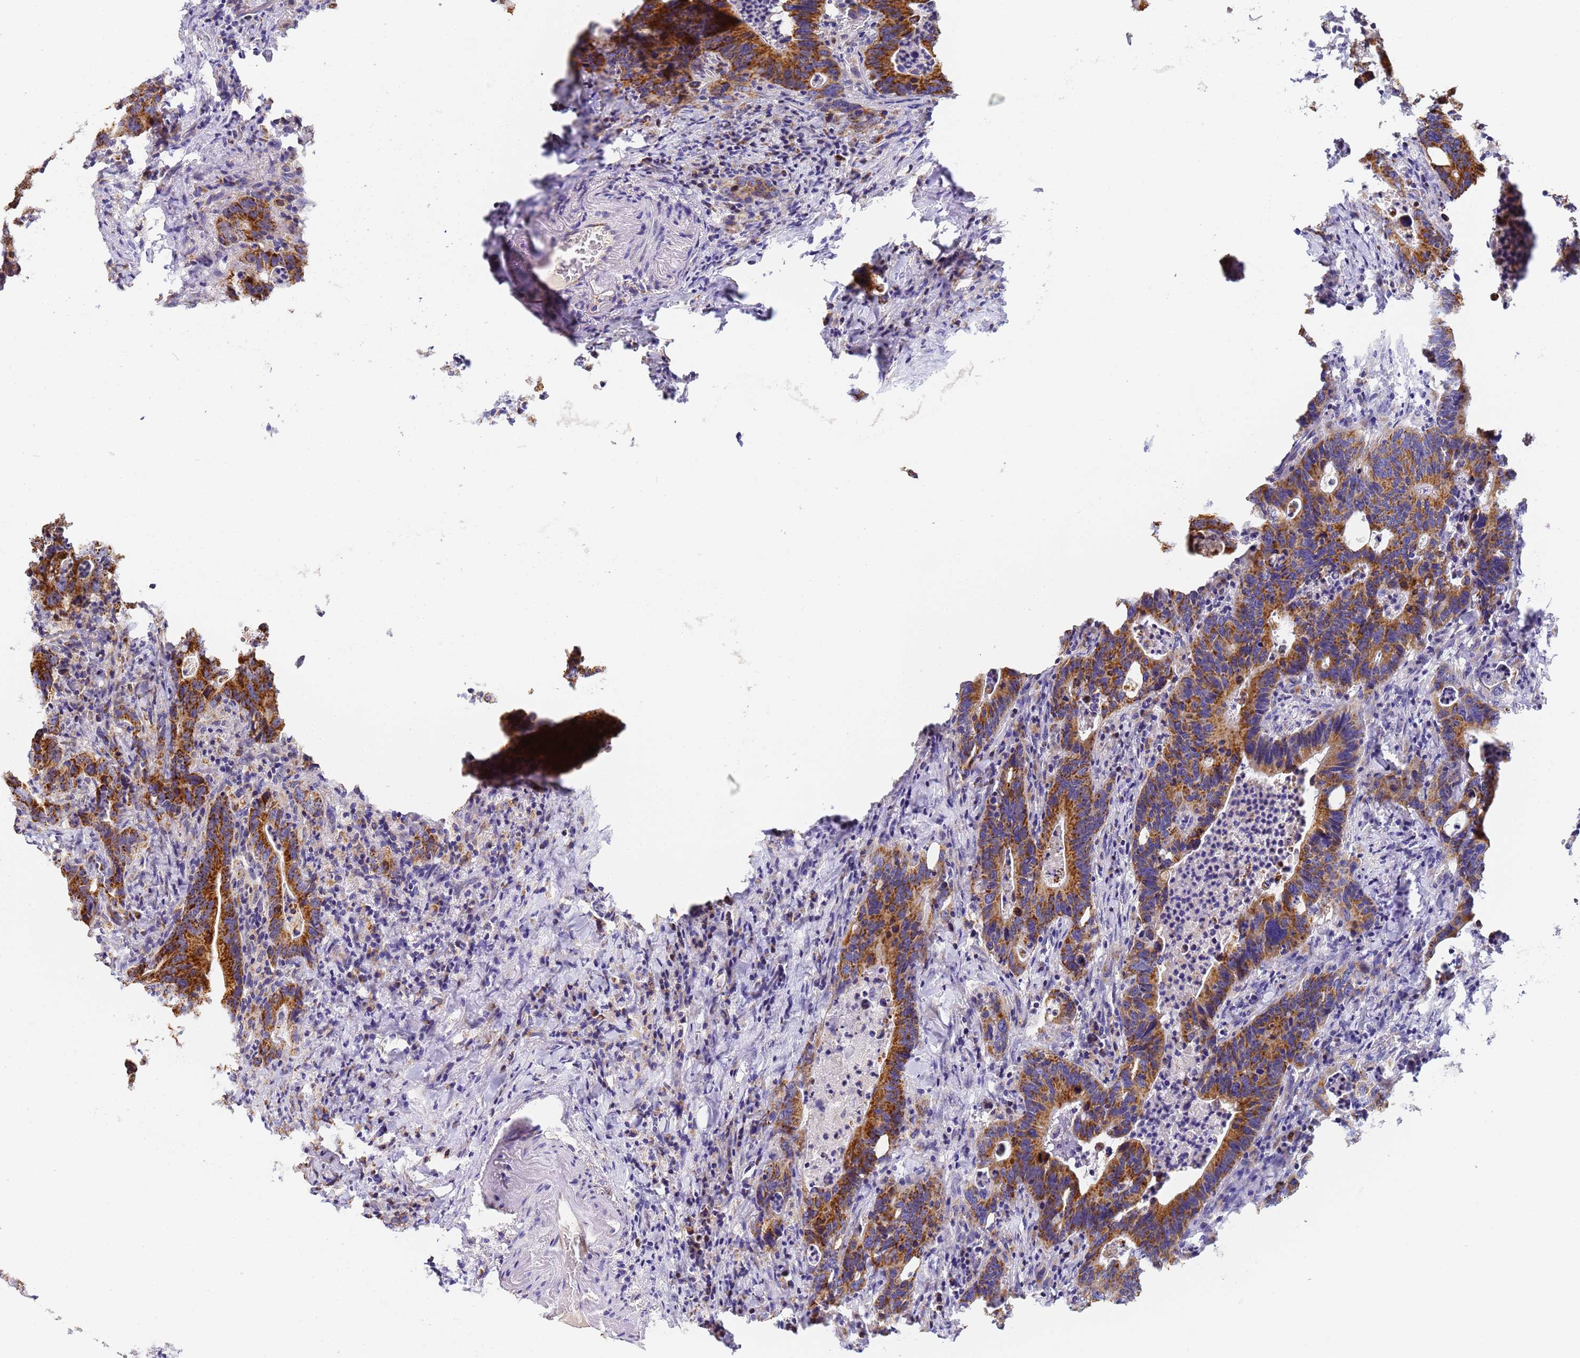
{"staining": {"intensity": "strong", "quantity": ">75%", "location": "cytoplasmic/membranous"}, "tissue": "colorectal cancer", "cell_type": "Tumor cells", "image_type": "cancer", "snomed": [{"axis": "morphology", "description": "Adenocarcinoma, NOS"}, {"axis": "topography", "description": "Colon"}], "caption": "A histopathology image of colorectal cancer (adenocarcinoma) stained for a protein demonstrates strong cytoplasmic/membranous brown staining in tumor cells. Nuclei are stained in blue.", "gene": "FRG2C", "patient": {"sex": "female", "age": 75}}